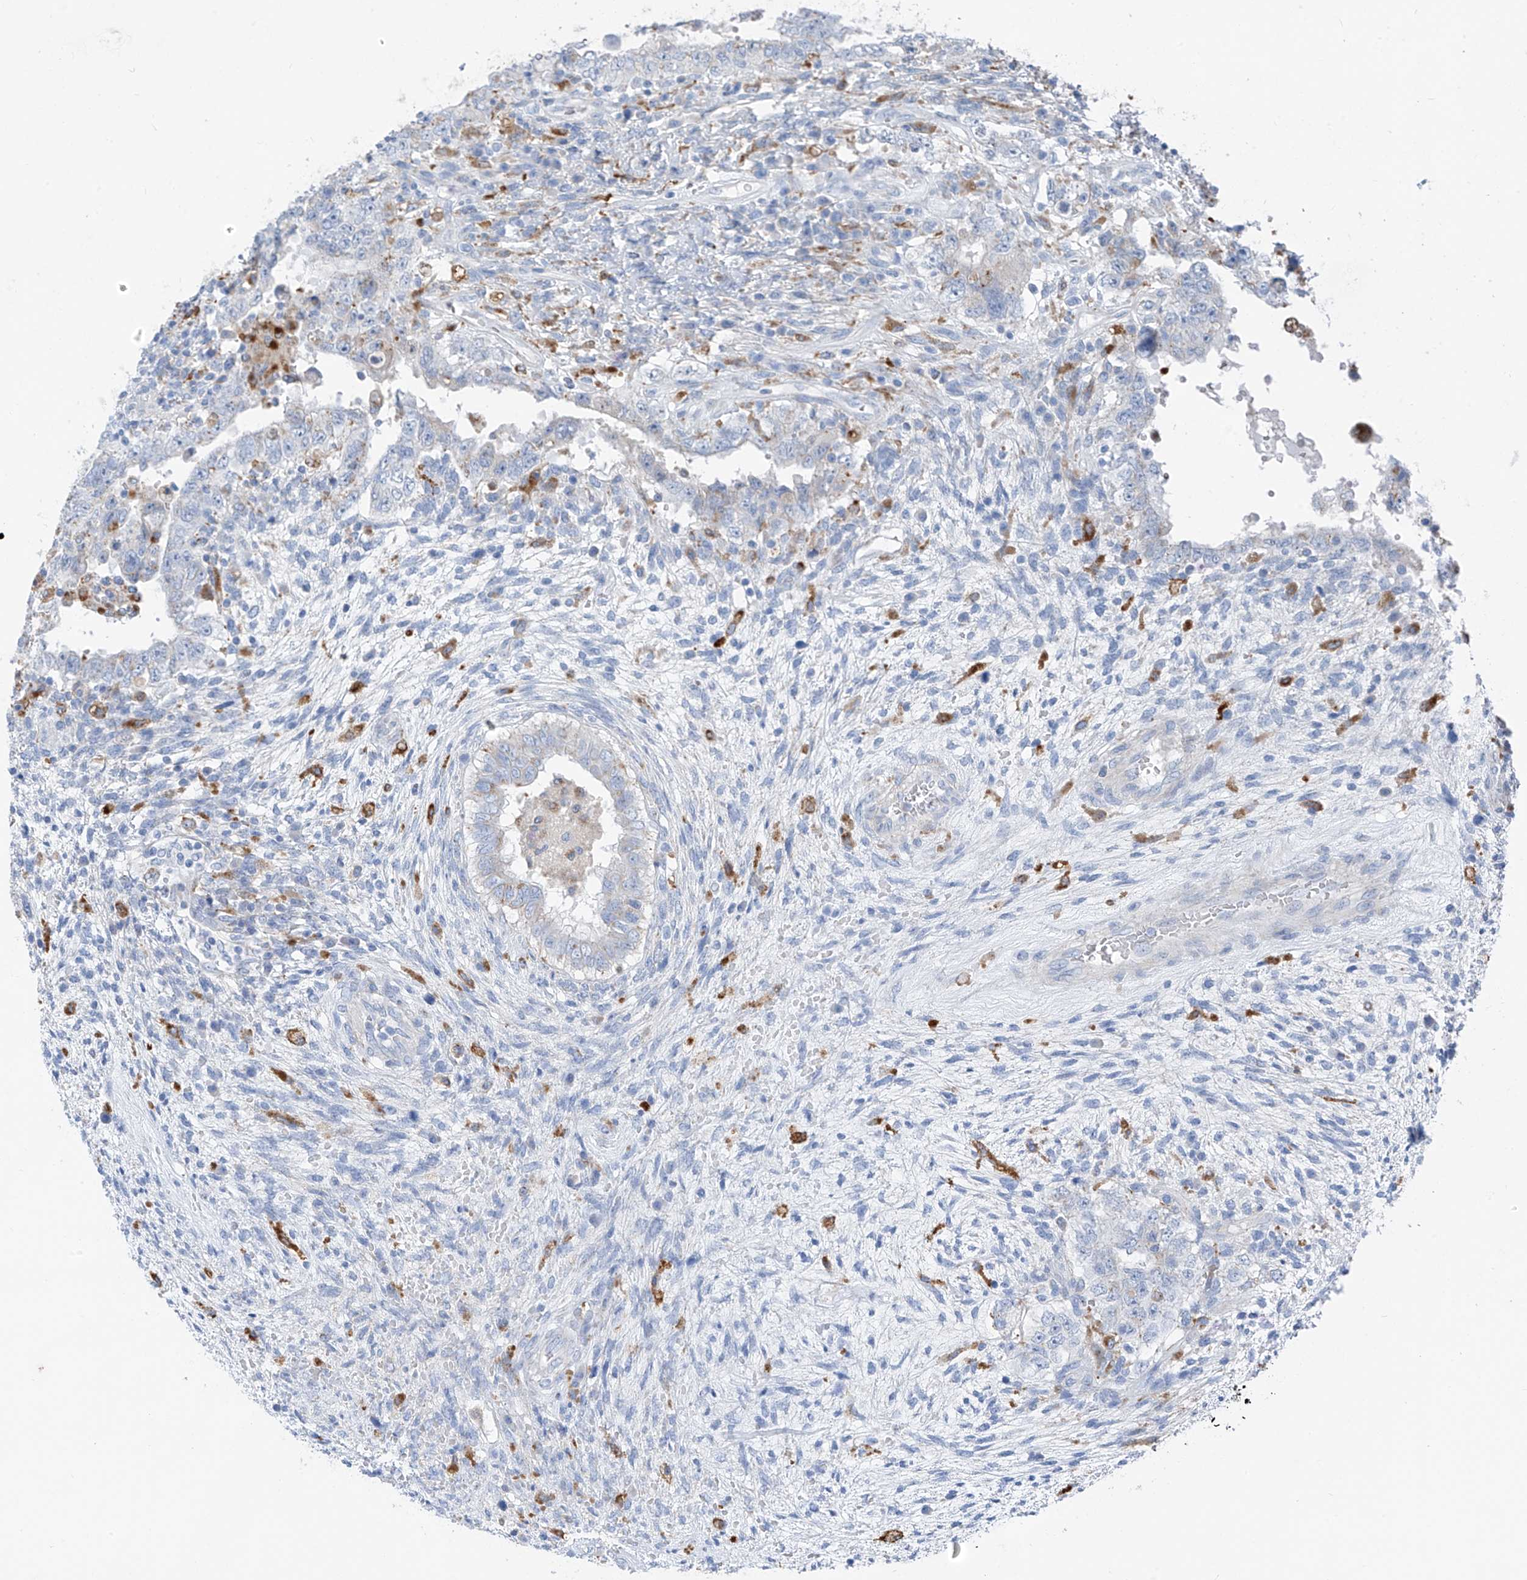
{"staining": {"intensity": "negative", "quantity": "none", "location": "none"}, "tissue": "testis cancer", "cell_type": "Tumor cells", "image_type": "cancer", "snomed": [{"axis": "morphology", "description": "Carcinoma, Embryonal, NOS"}, {"axis": "topography", "description": "Testis"}], "caption": "This is an immunohistochemistry (IHC) image of human testis embryonal carcinoma. There is no staining in tumor cells.", "gene": "GLMP", "patient": {"sex": "male", "age": 26}}